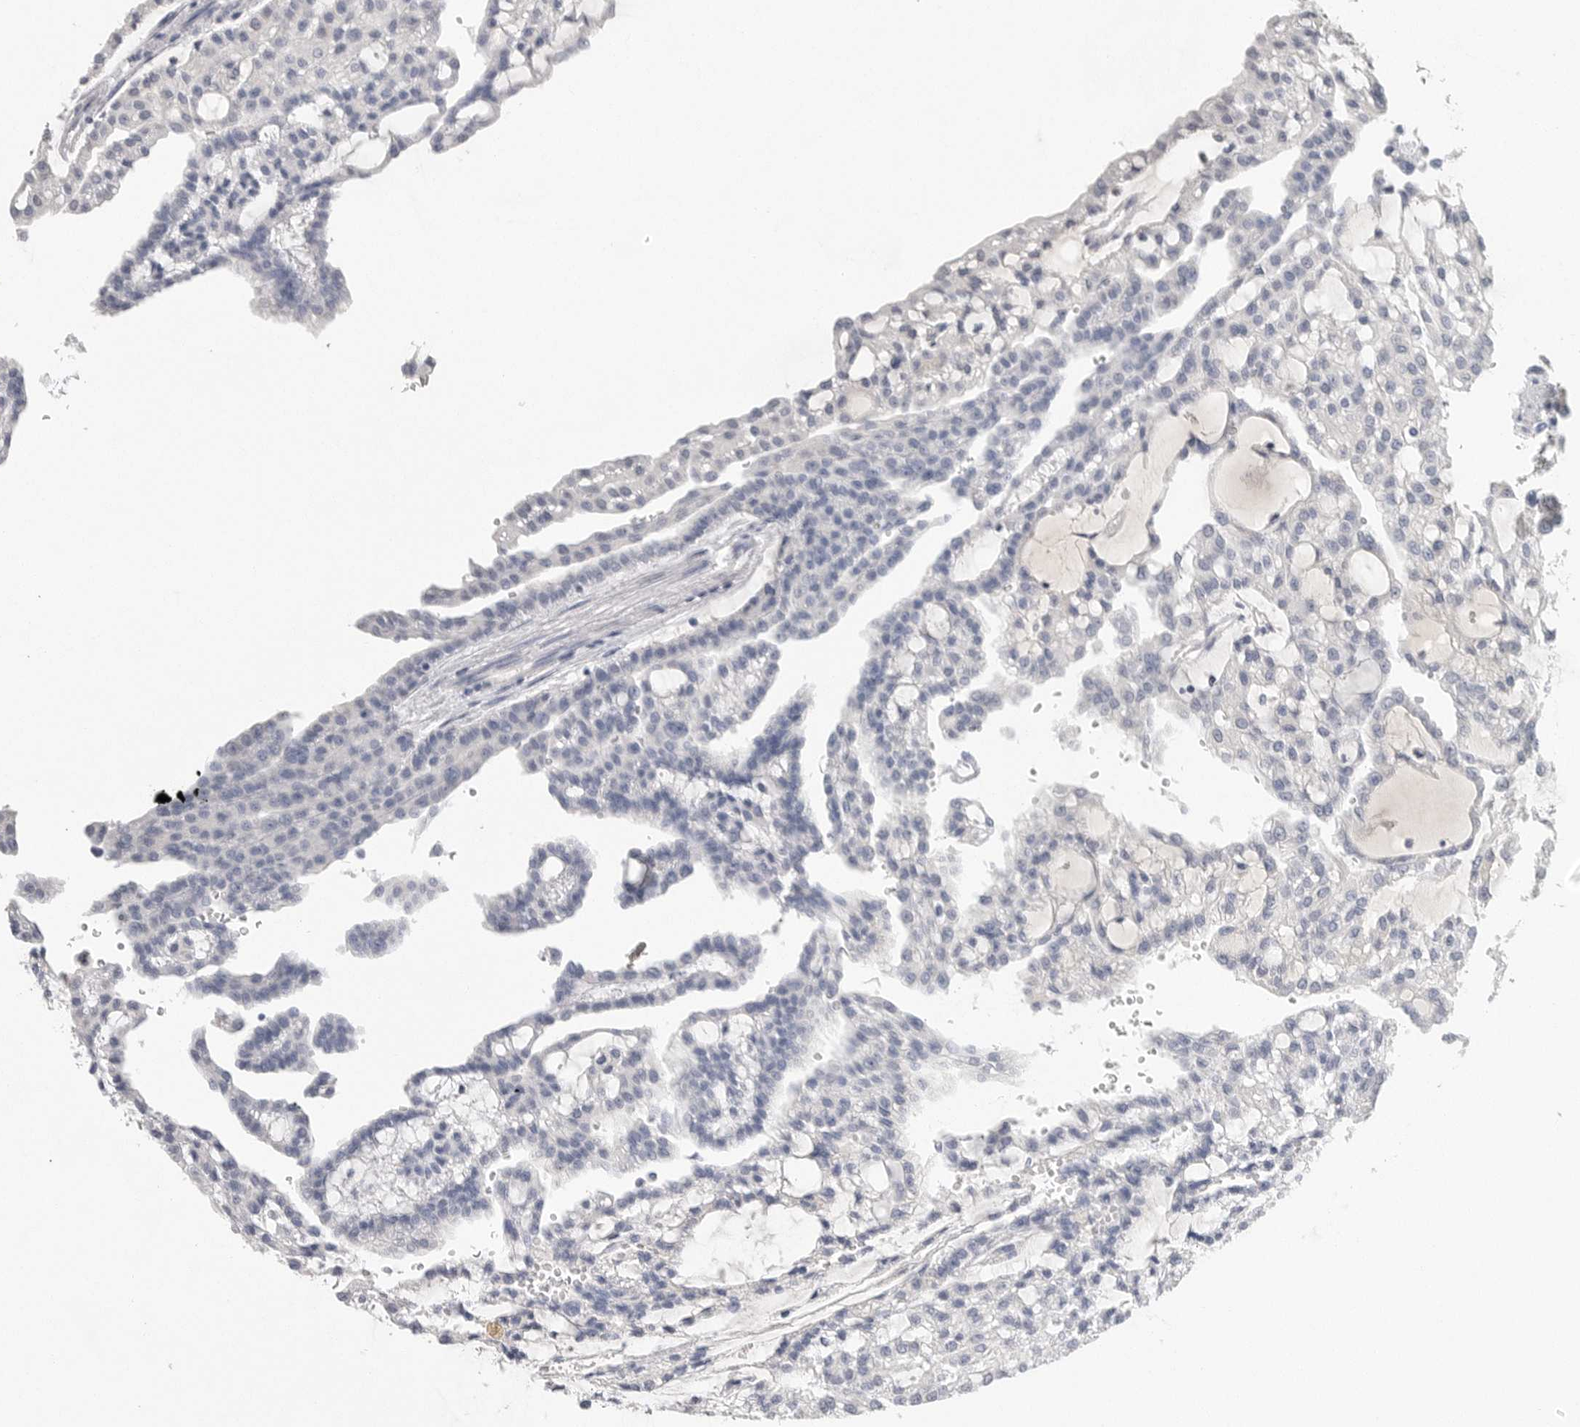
{"staining": {"intensity": "negative", "quantity": "none", "location": "none"}, "tissue": "renal cancer", "cell_type": "Tumor cells", "image_type": "cancer", "snomed": [{"axis": "morphology", "description": "Adenocarcinoma, NOS"}, {"axis": "topography", "description": "Kidney"}], "caption": "High magnification brightfield microscopy of renal cancer (adenocarcinoma) stained with DAB (3,3'-diaminobenzidine) (brown) and counterstained with hematoxylin (blue): tumor cells show no significant expression. (Immunohistochemistry (ihc), brightfield microscopy, high magnification).", "gene": "FABP6", "patient": {"sex": "male", "age": 63}}